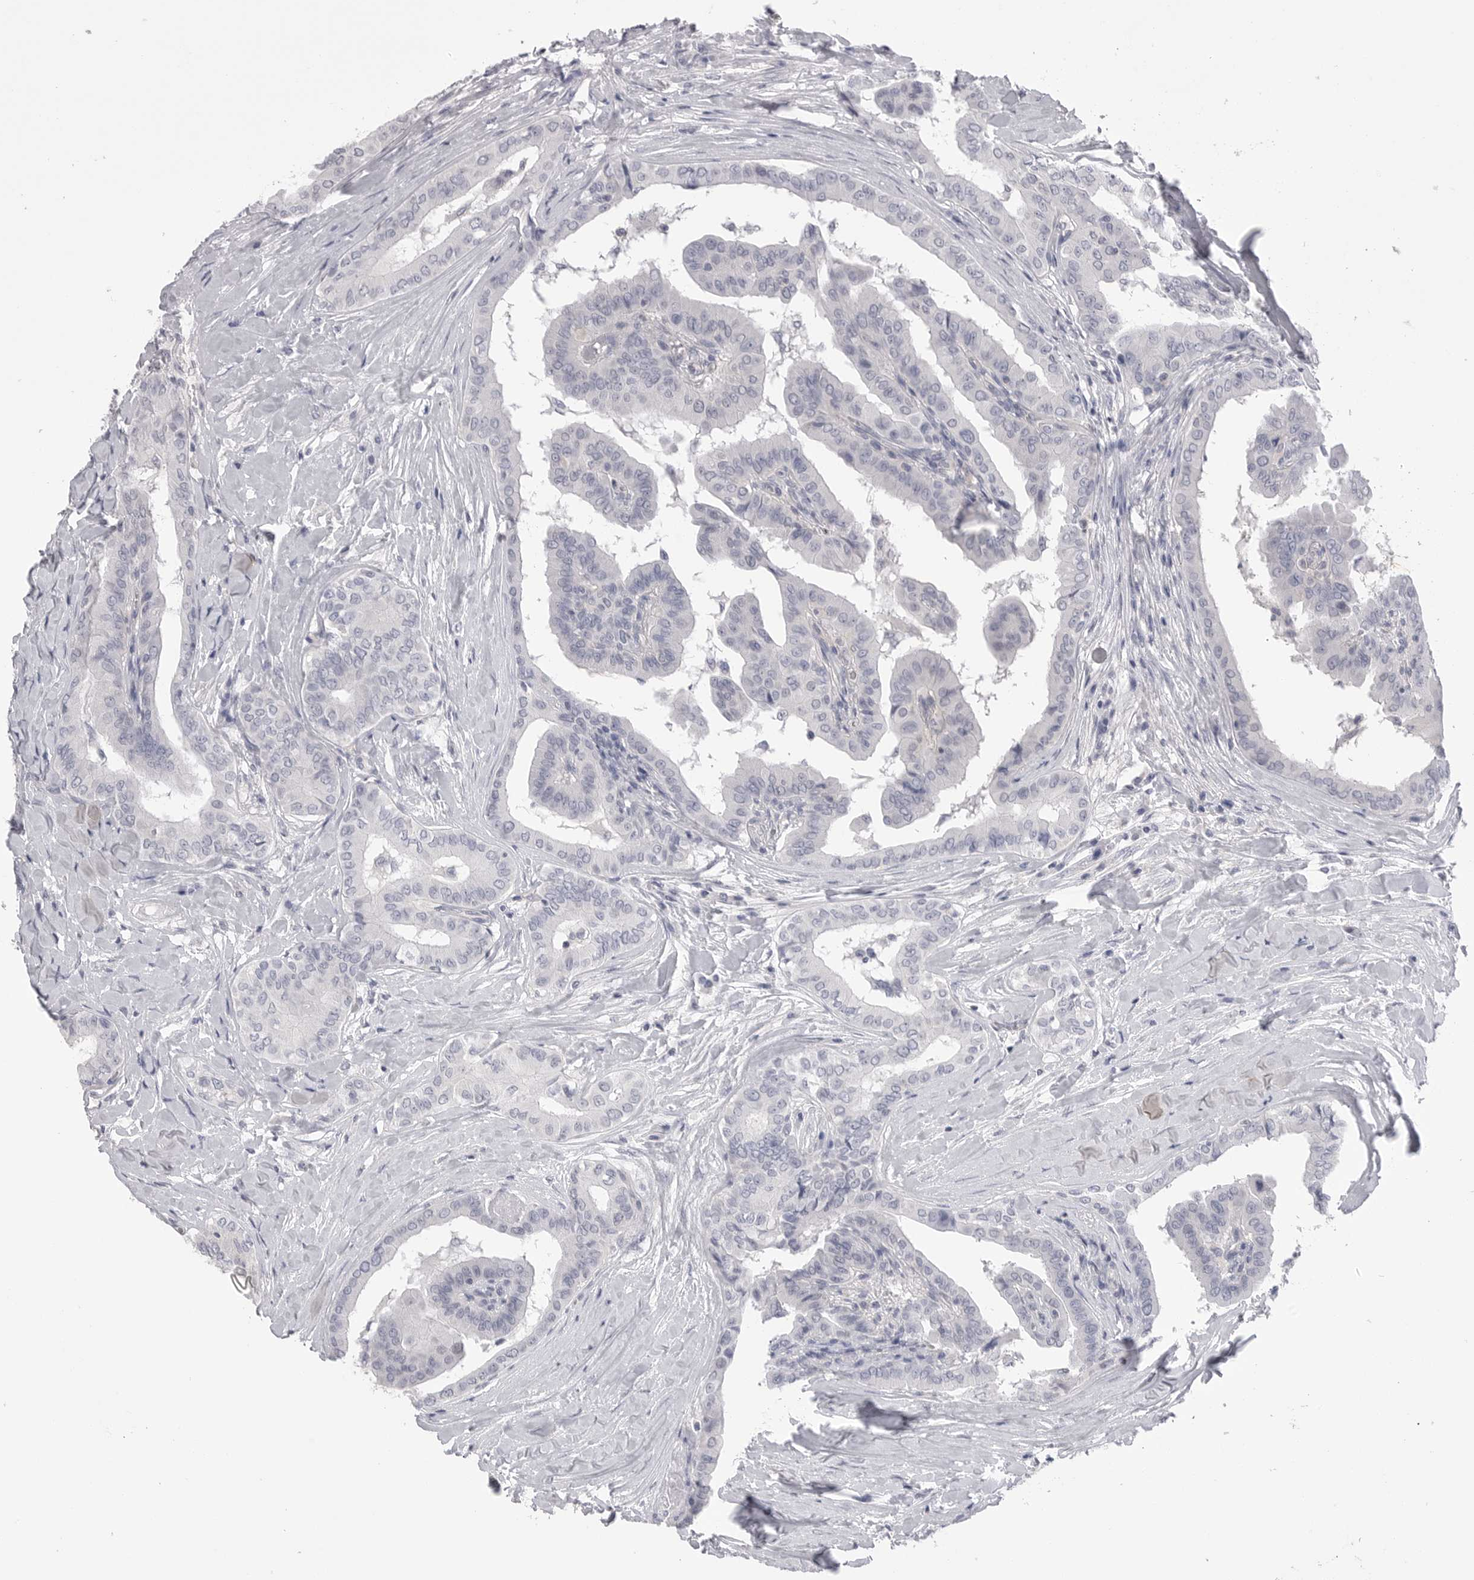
{"staining": {"intensity": "negative", "quantity": "none", "location": "none"}, "tissue": "thyroid cancer", "cell_type": "Tumor cells", "image_type": "cancer", "snomed": [{"axis": "morphology", "description": "Papillary adenocarcinoma, NOS"}, {"axis": "topography", "description": "Thyroid gland"}], "caption": "There is no significant expression in tumor cells of thyroid papillary adenocarcinoma.", "gene": "DLGAP3", "patient": {"sex": "male", "age": 33}}